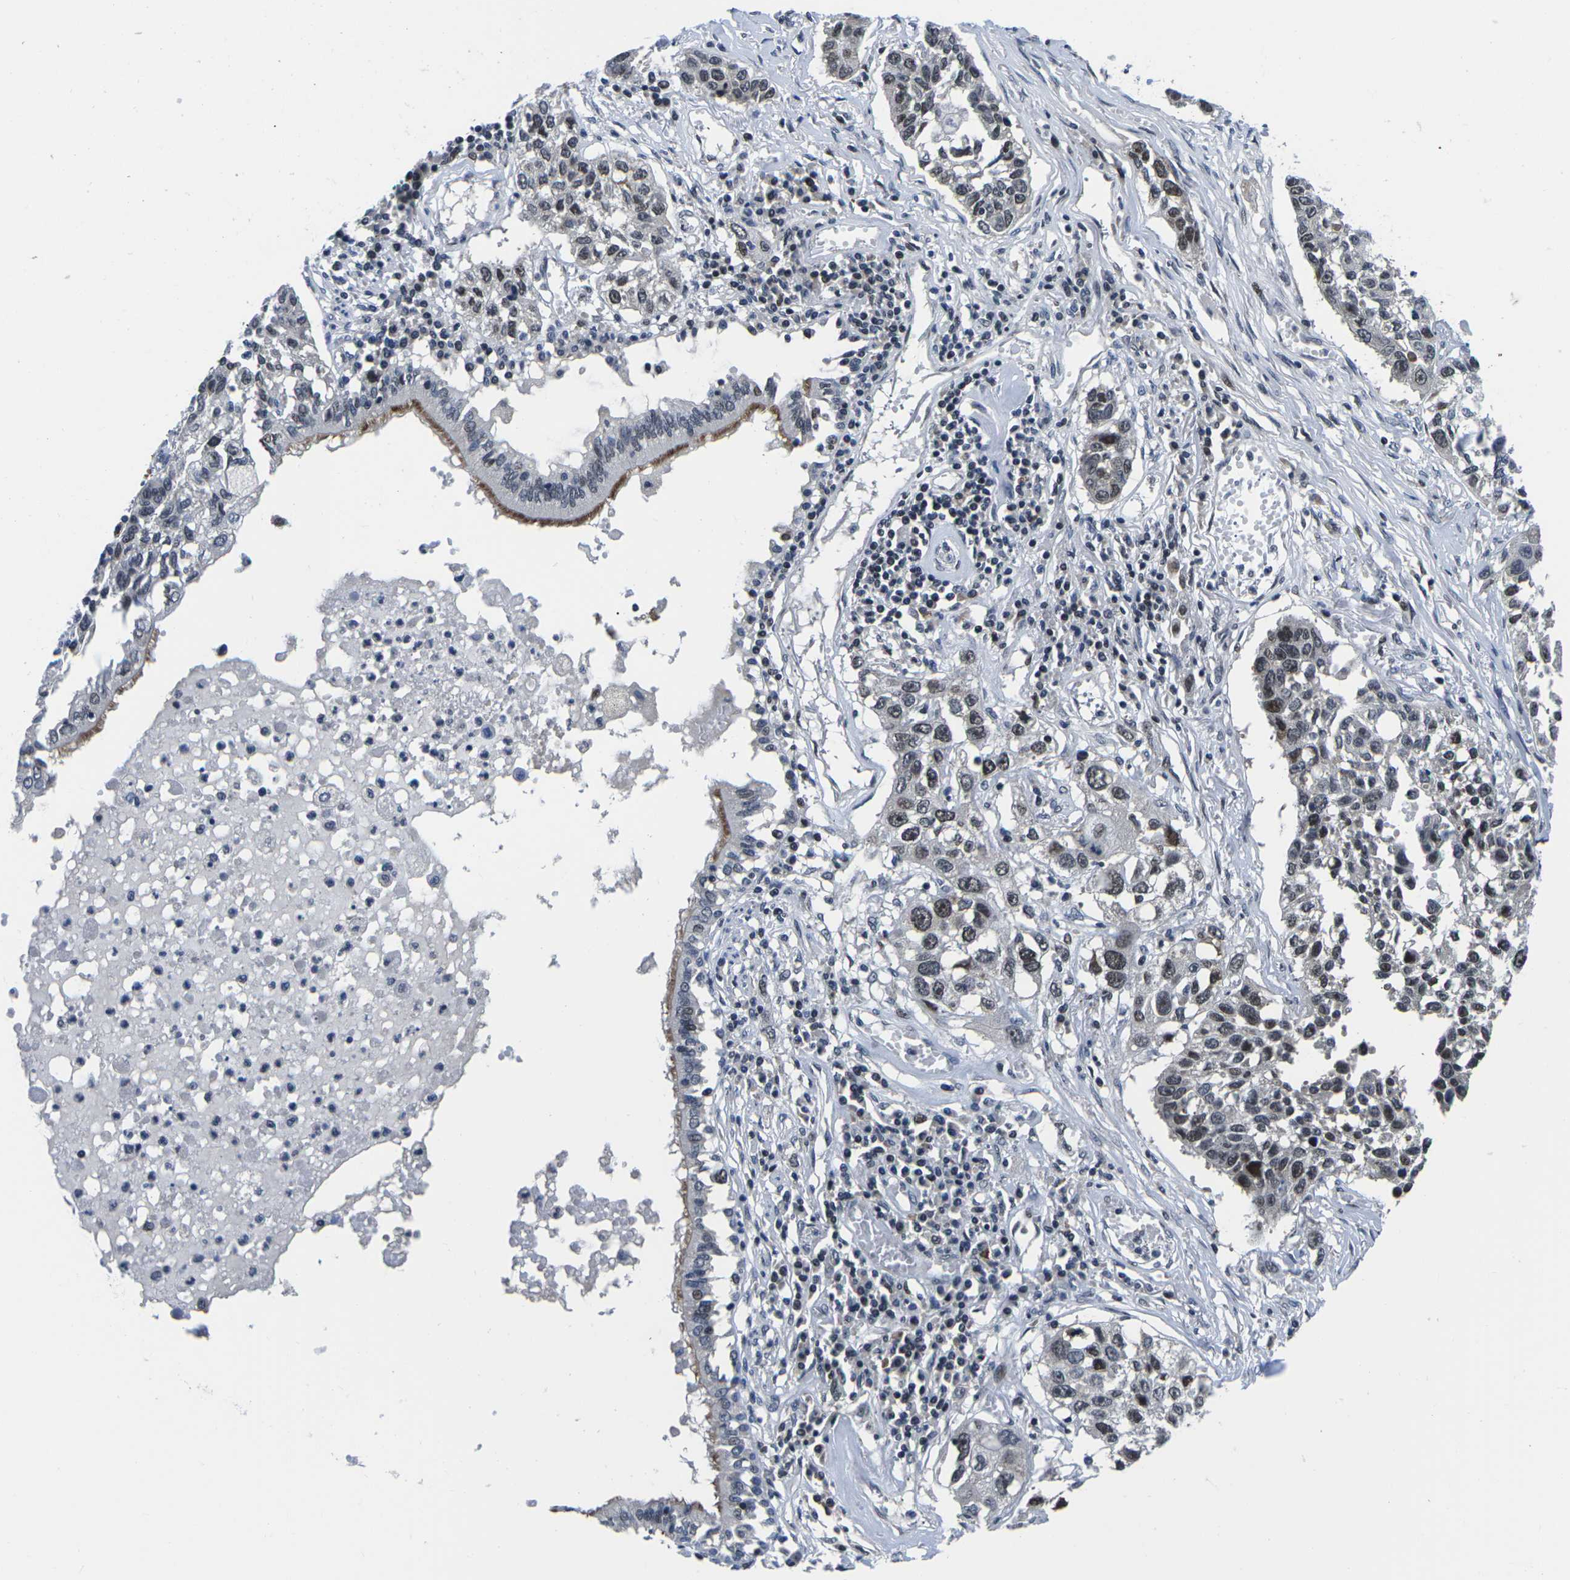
{"staining": {"intensity": "strong", "quantity": "25%-75%", "location": "nuclear"}, "tissue": "lung cancer", "cell_type": "Tumor cells", "image_type": "cancer", "snomed": [{"axis": "morphology", "description": "Squamous cell carcinoma, NOS"}, {"axis": "topography", "description": "Lung"}], "caption": "Protein expression analysis of lung cancer (squamous cell carcinoma) demonstrates strong nuclear staining in approximately 25%-75% of tumor cells.", "gene": "CDC73", "patient": {"sex": "male", "age": 71}}